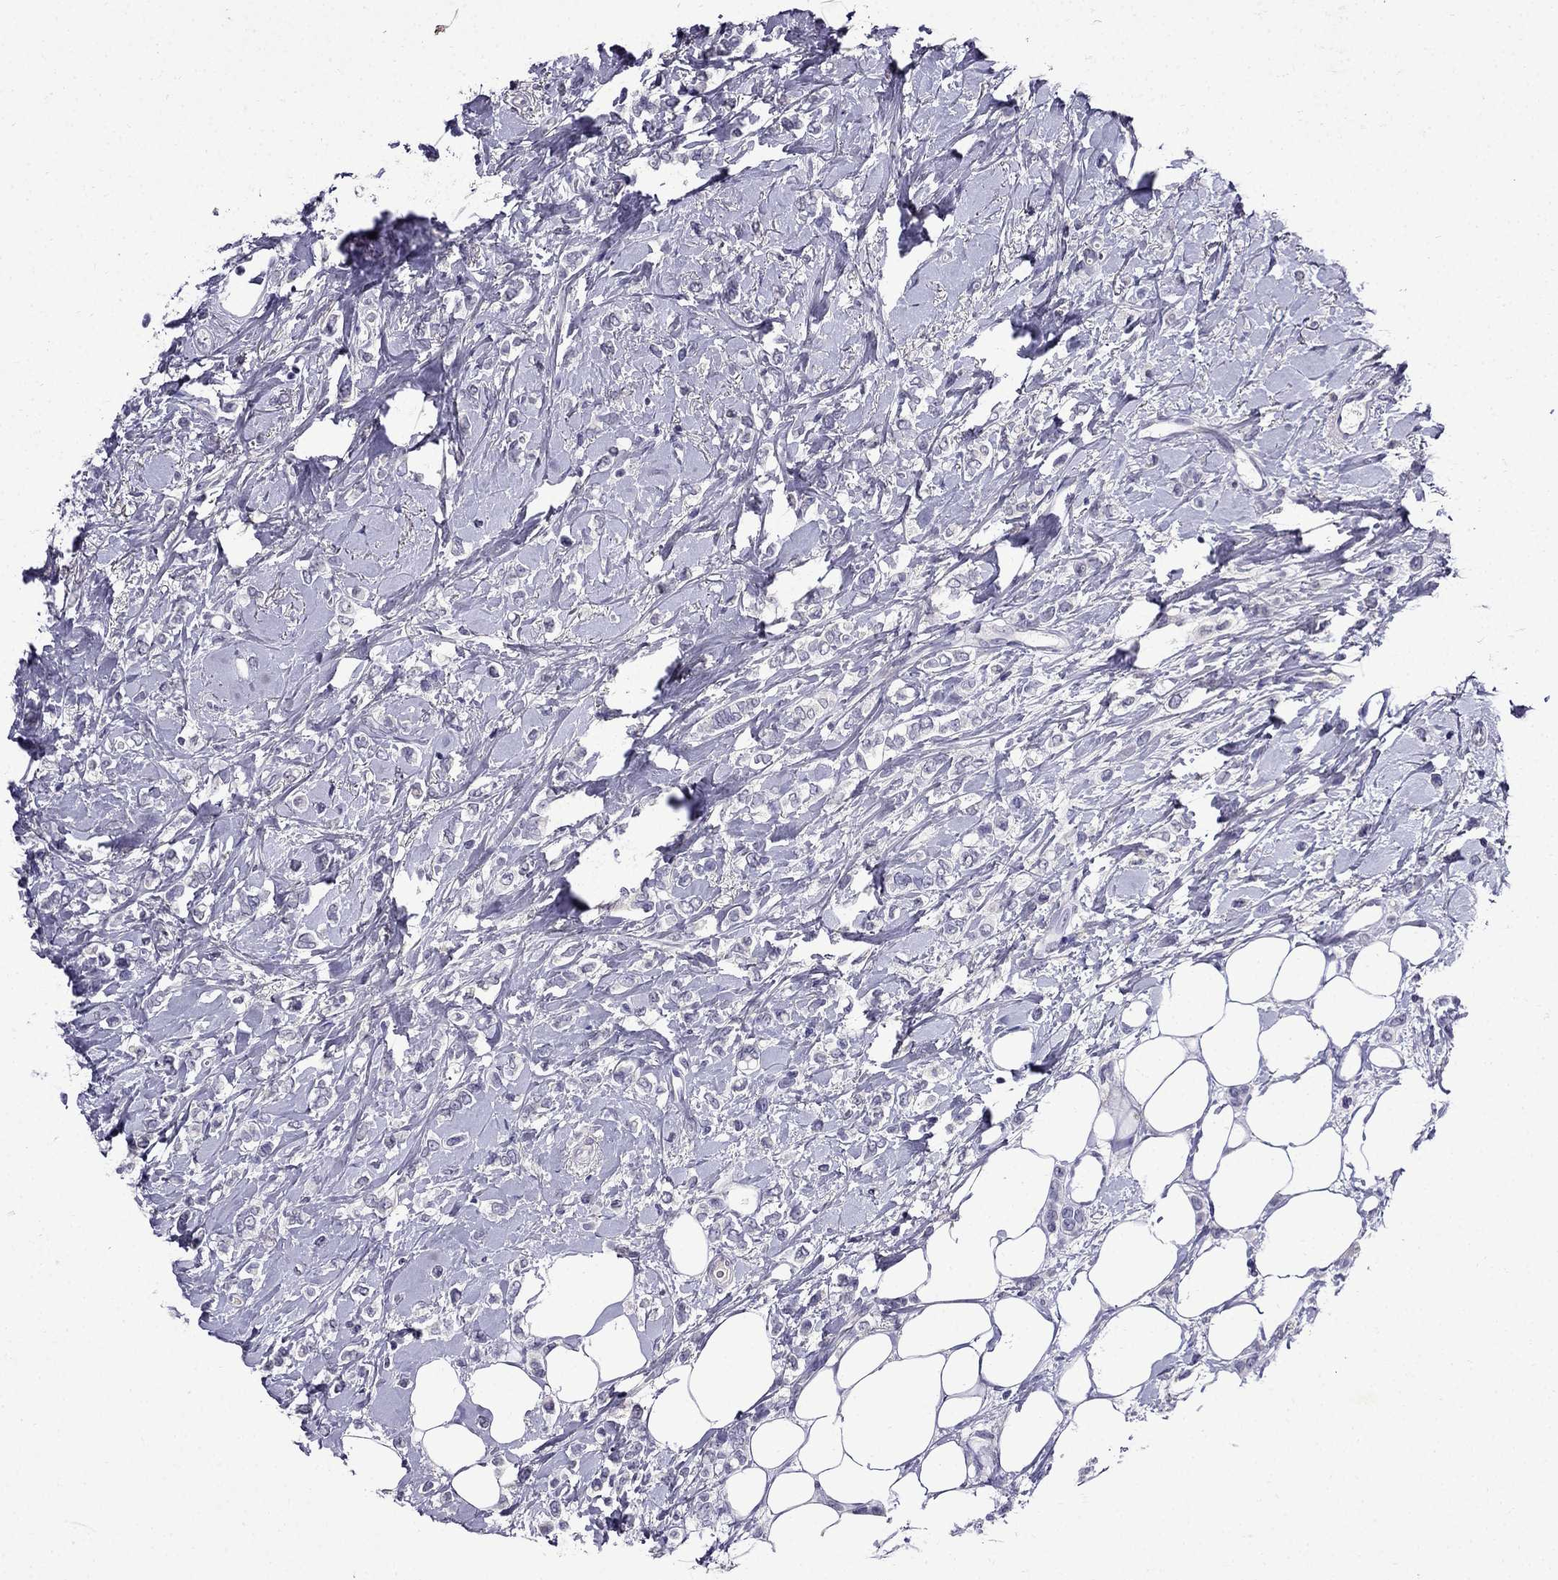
{"staining": {"intensity": "negative", "quantity": "none", "location": "none"}, "tissue": "breast cancer", "cell_type": "Tumor cells", "image_type": "cancer", "snomed": [{"axis": "morphology", "description": "Lobular carcinoma"}, {"axis": "topography", "description": "Breast"}], "caption": "The photomicrograph displays no significant positivity in tumor cells of breast cancer (lobular carcinoma).", "gene": "DNAH17", "patient": {"sex": "female", "age": 66}}